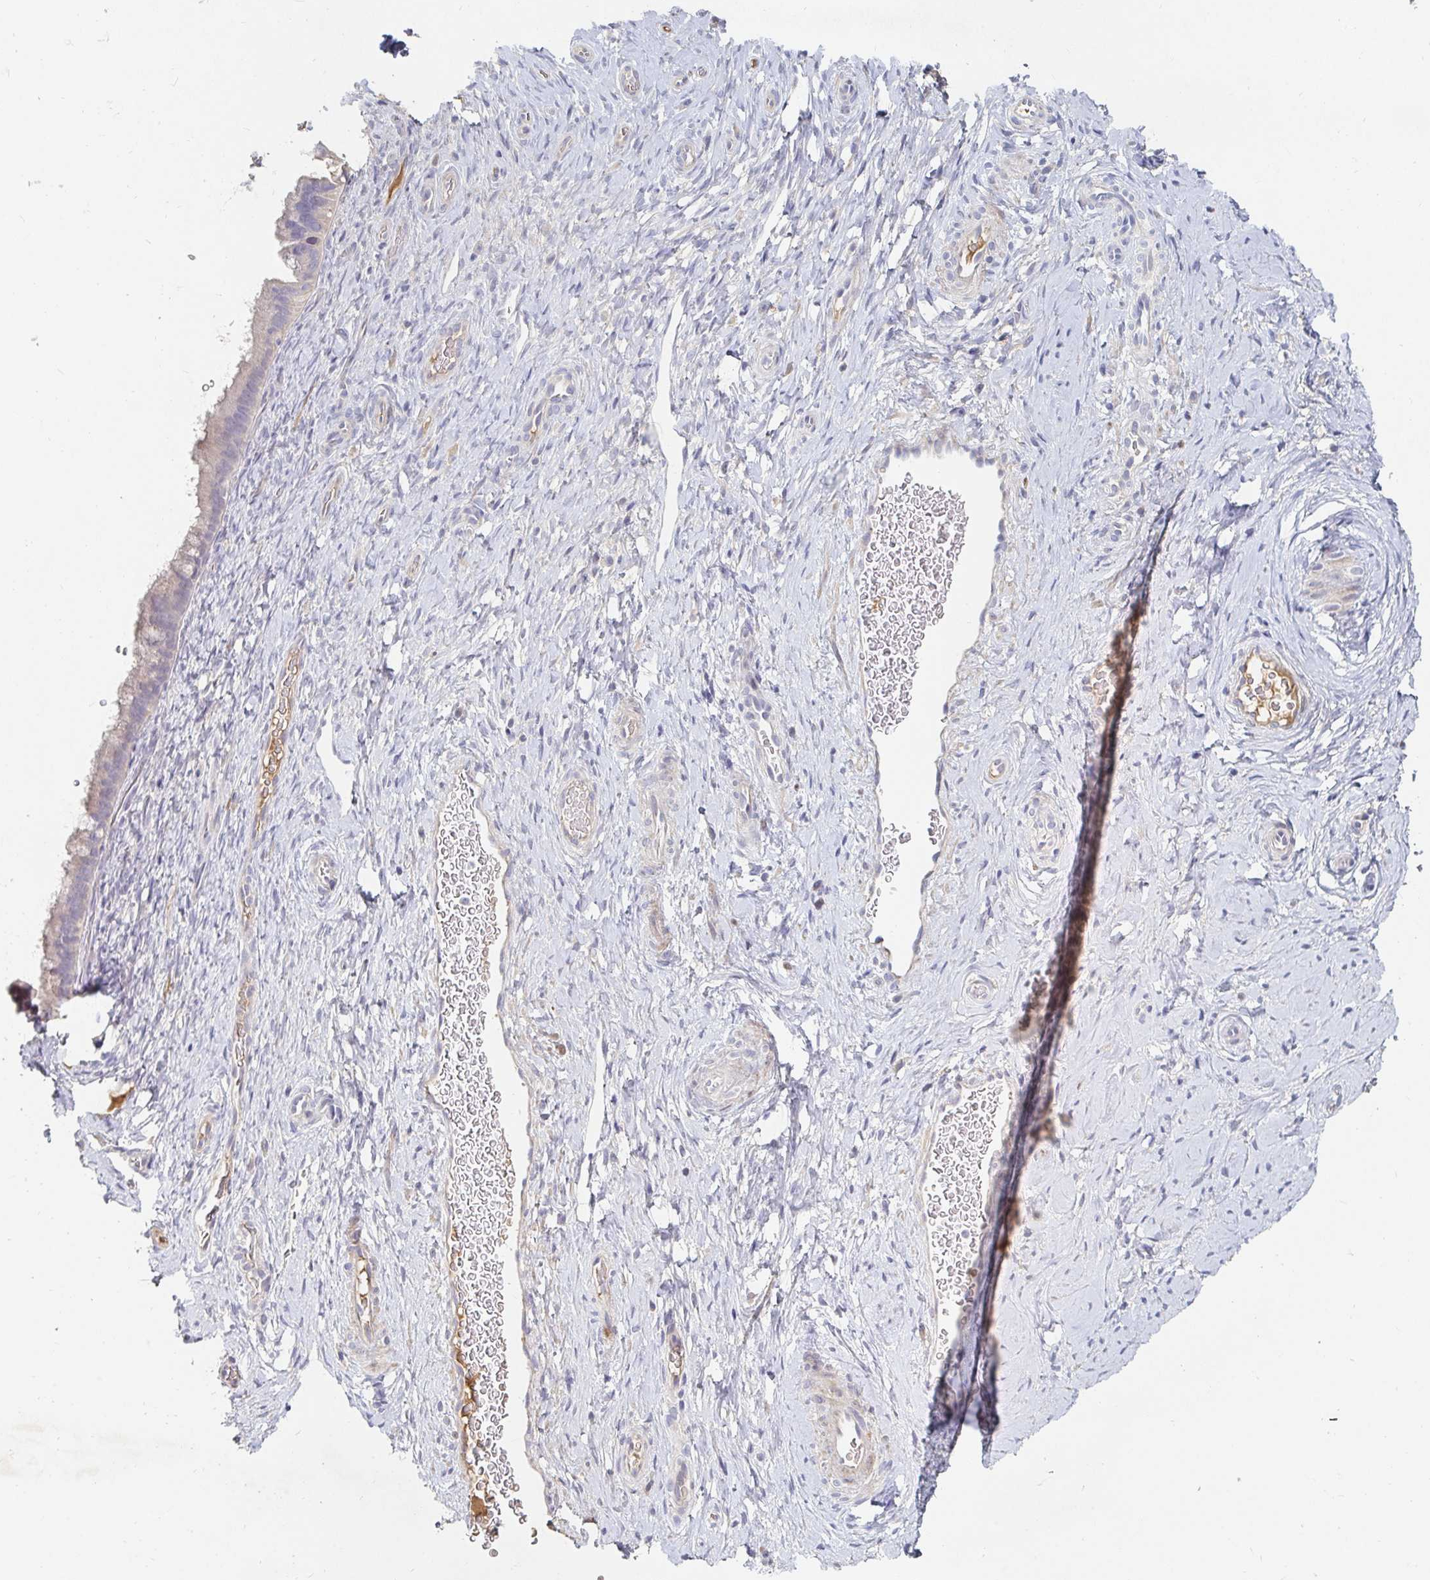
{"staining": {"intensity": "weak", "quantity": "<25%", "location": "cytoplasmic/membranous"}, "tissue": "cervix", "cell_type": "Glandular cells", "image_type": "normal", "snomed": [{"axis": "morphology", "description": "Normal tissue, NOS"}, {"axis": "topography", "description": "Cervix"}], "caption": "Normal cervix was stained to show a protein in brown. There is no significant expression in glandular cells.", "gene": "NME9", "patient": {"sex": "female", "age": 34}}